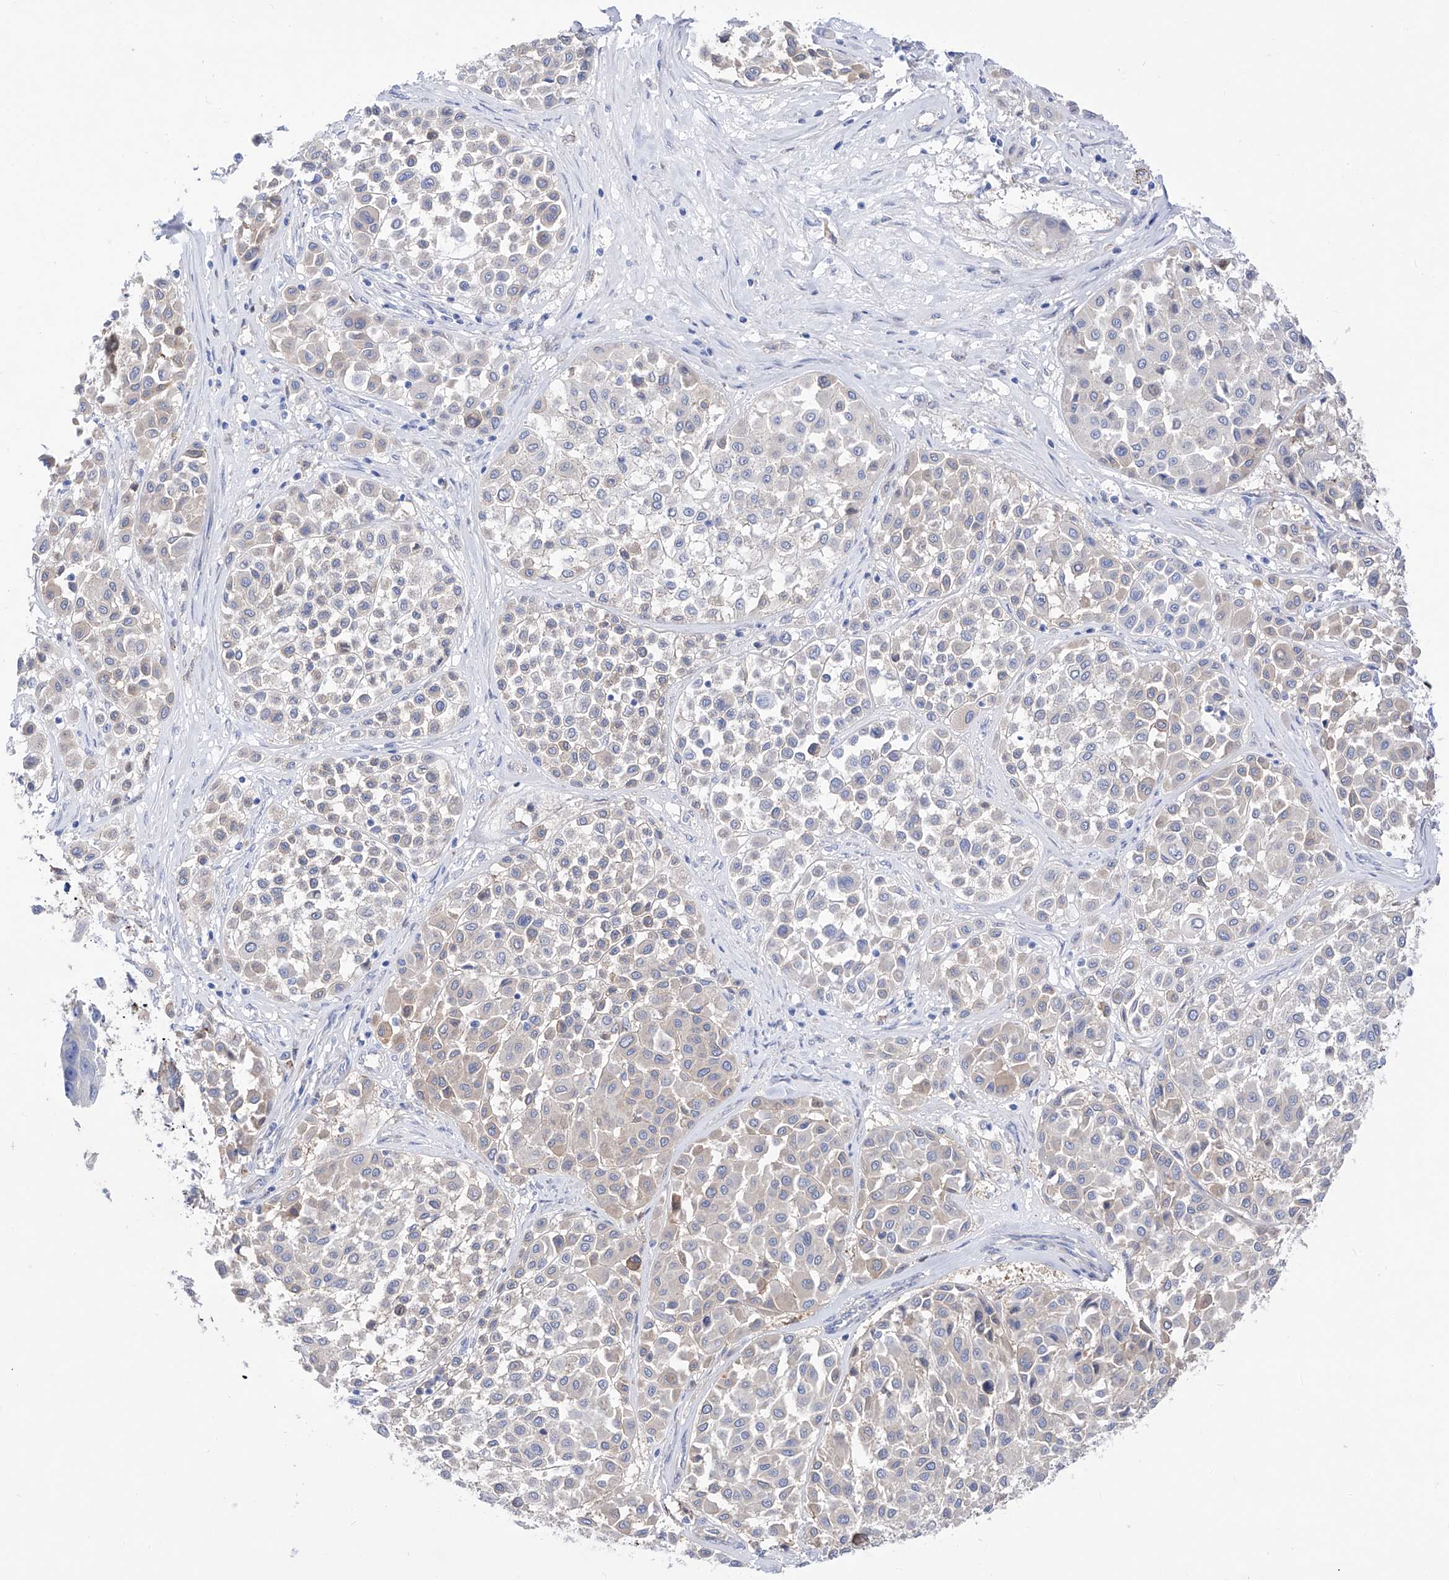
{"staining": {"intensity": "negative", "quantity": "none", "location": "none"}, "tissue": "melanoma", "cell_type": "Tumor cells", "image_type": "cancer", "snomed": [{"axis": "morphology", "description": "Malignant melanoma, Metastatic site"}, {"axis": "topography", "description": "Soft tissue"}], "caption": "High power microscopy image of an immunohistochemistry (IHC) micrograph of melanoma, revealing no significant positivity in tumor cells.", "gene": "ZNF653", "patient": {"sex": "male", "age": 41}}